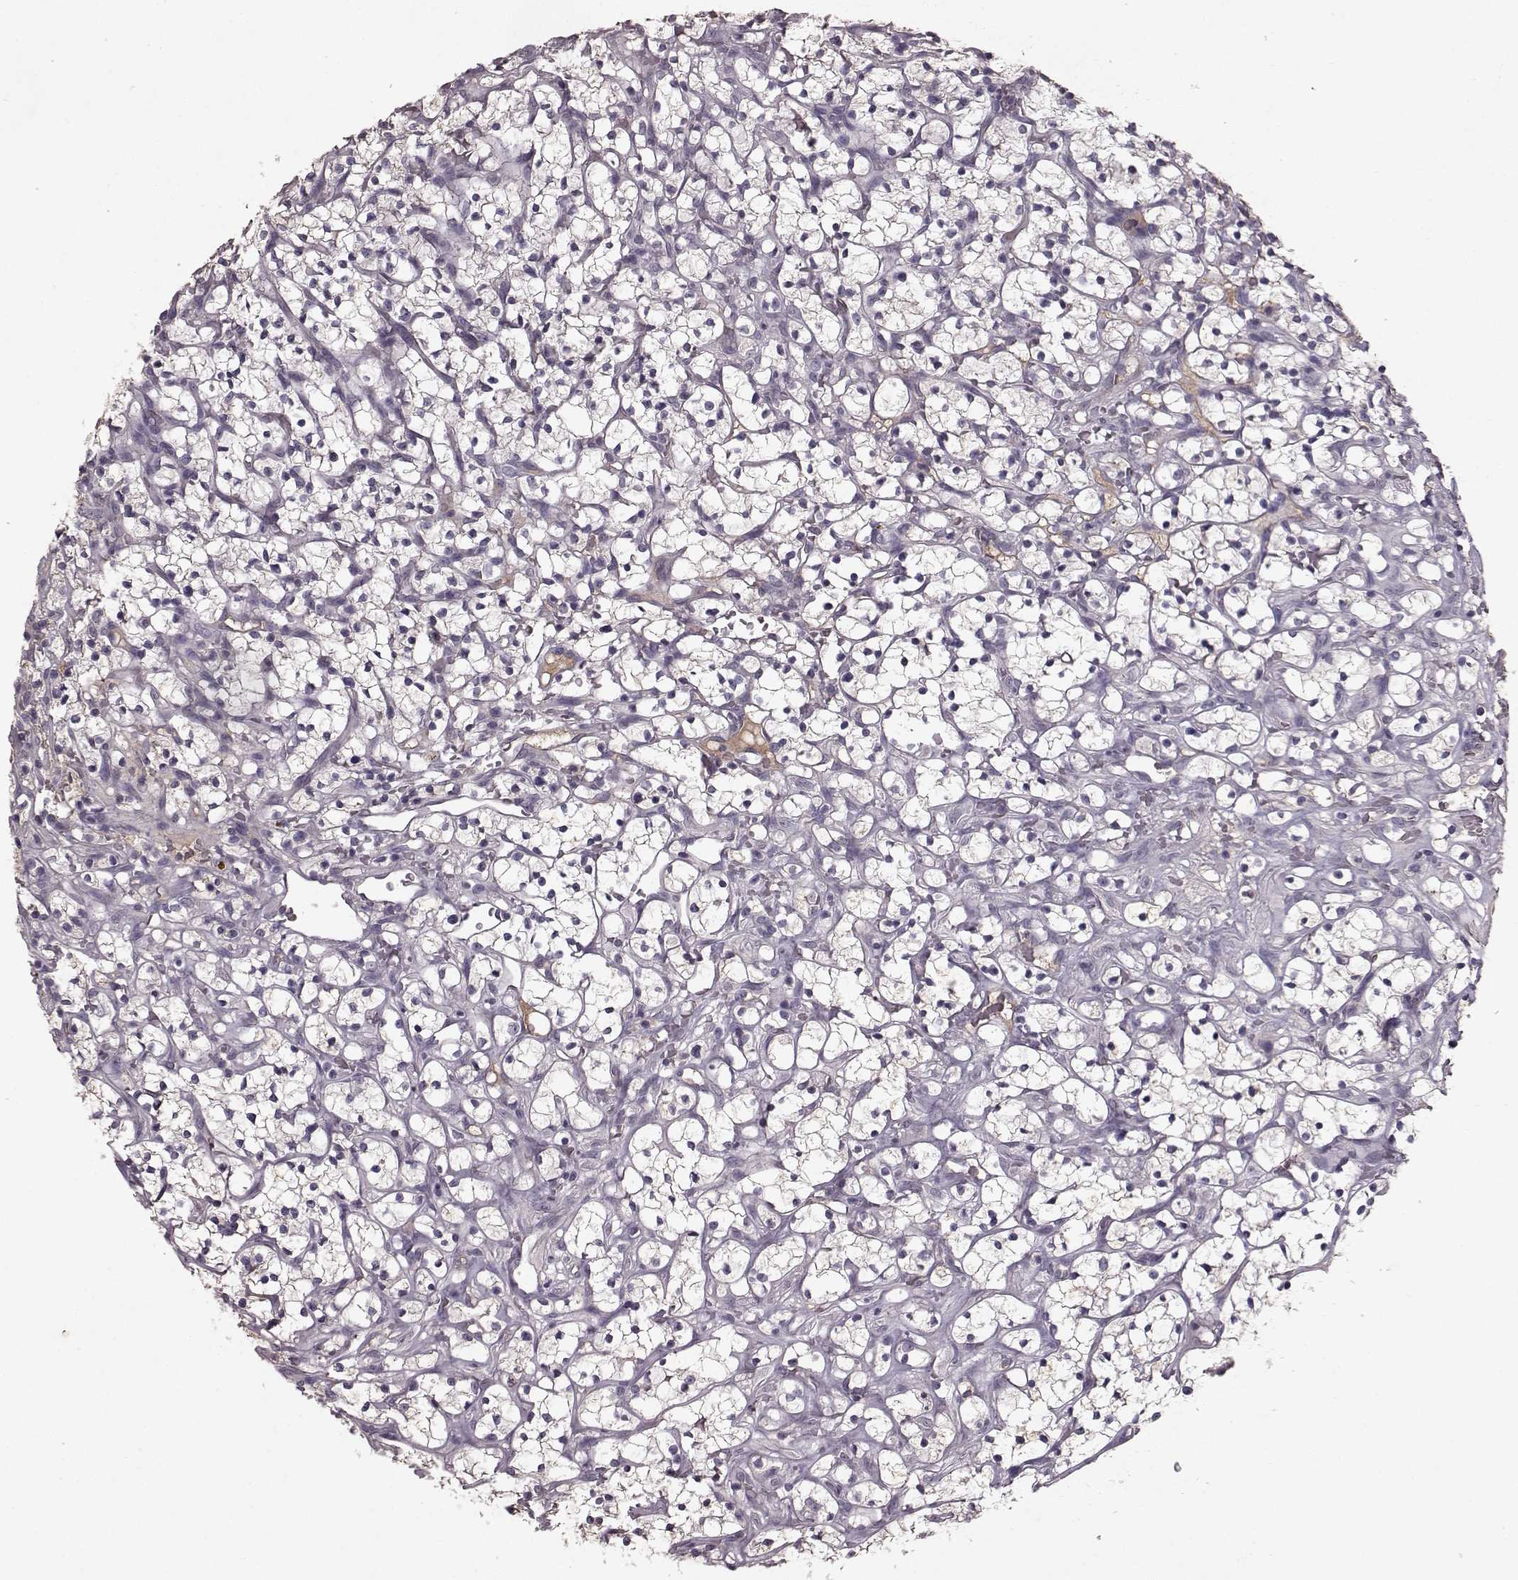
{"staining": {"intensity": "negative", "quantity": "none", "location": "none"}, "tissue": "renal cancer", "cell_type": "Tumor cells", "image_type": "cancer", "snomed": [{"axis": "morphology", "description": "Adenocarcinoma, NOS"}, {"axis": "topography", "description": "Kidney"}], "caption": "Tumor cells show no significant positivity in renal cancer.", "gene": "FRRS1L", "patient": {"sex": "female", "age": 64}}